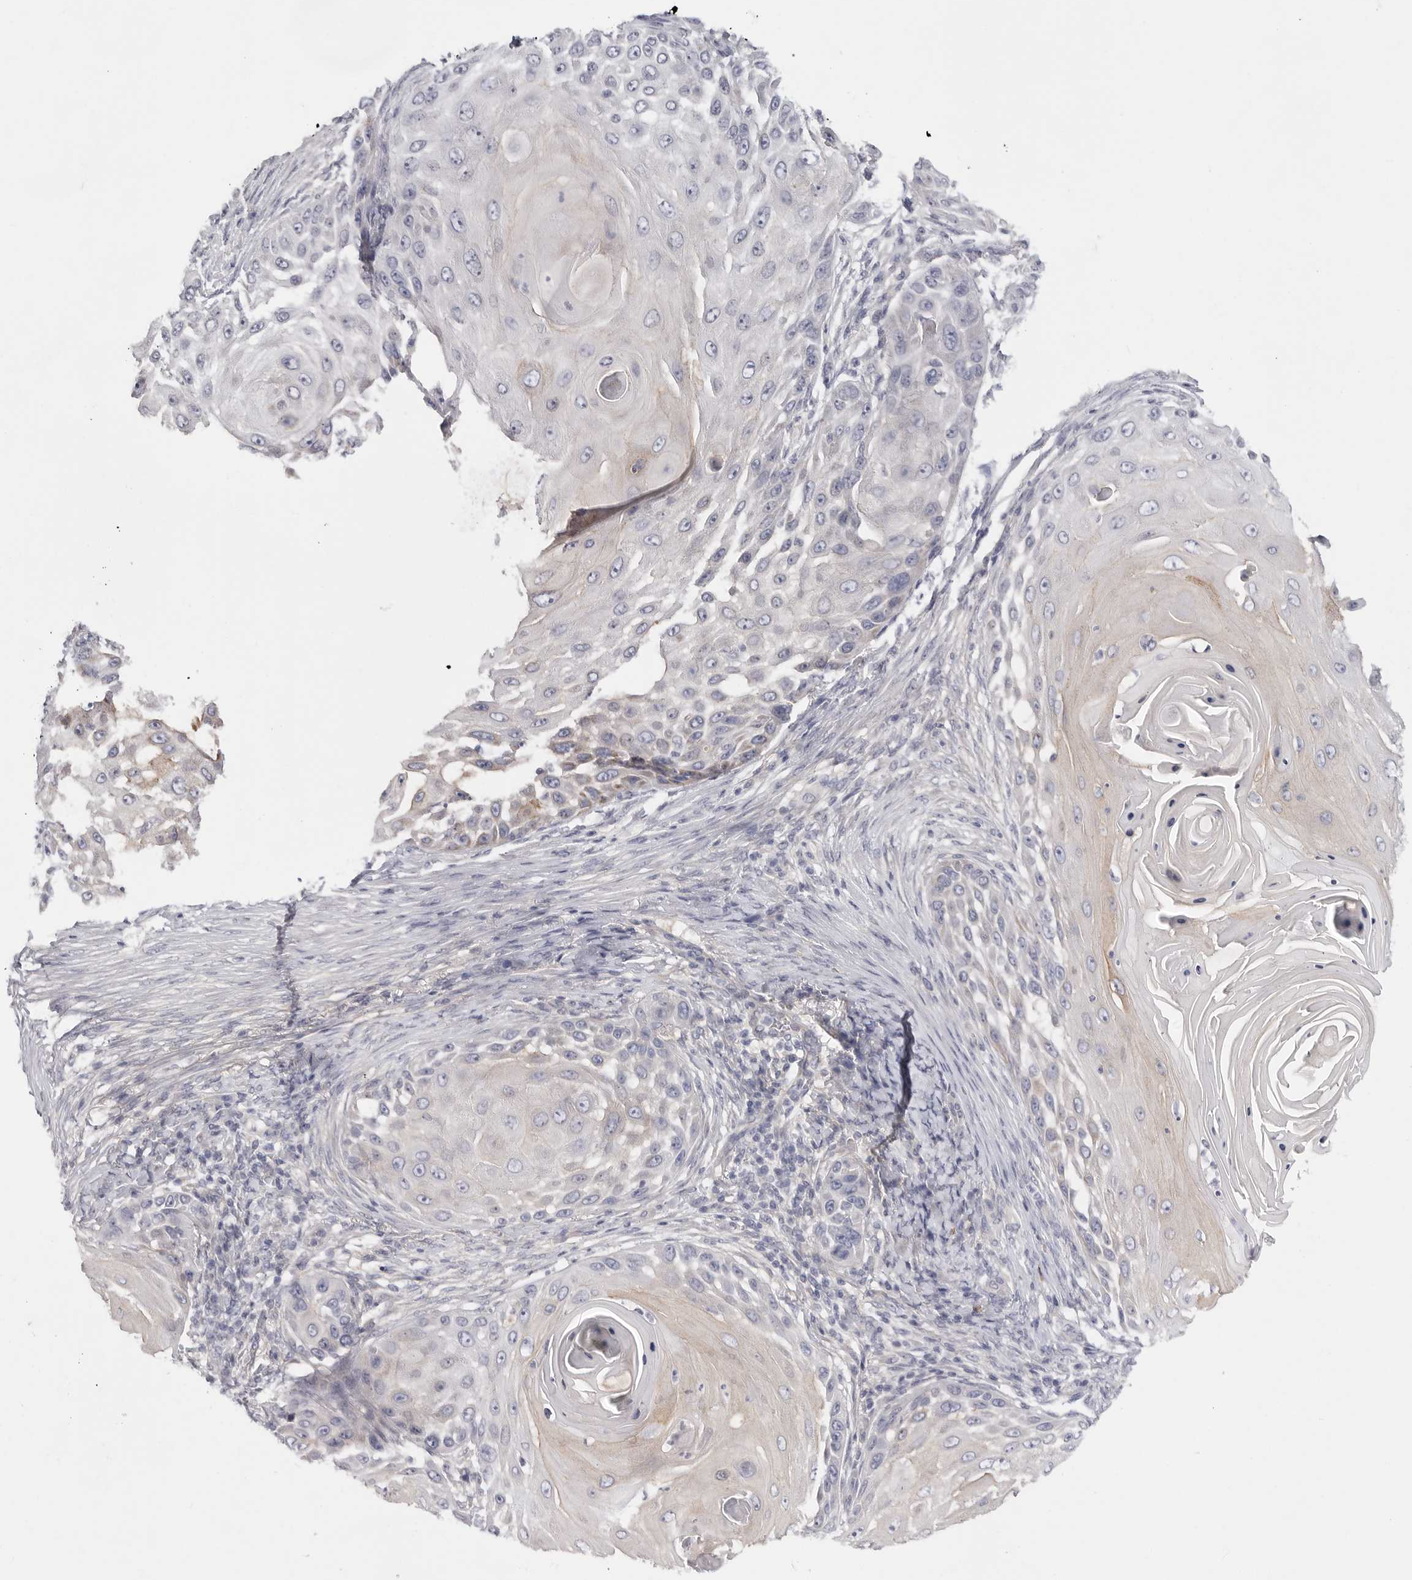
{"staining": {"intensity": "negative", "quantity": "none", "location": "none"}, "tissue": "skin cancer", "cell_type": "Tumor cells", "image_type": "cancer", "snomed": [{"axis": "morphology", "description": "Squamous cell carcinoma, NOS"}, {"axis": "topography", "description": "Skin"}], "caption": "Immunohistochemistry (IHC) micrograph of human skin cancer (squamous cell carcinoma) stained for a protein (brown), which demonstrates no positivity in tumor cells.", "gene": "ELP3", "patient": {"sex": "female", "age": 44}}